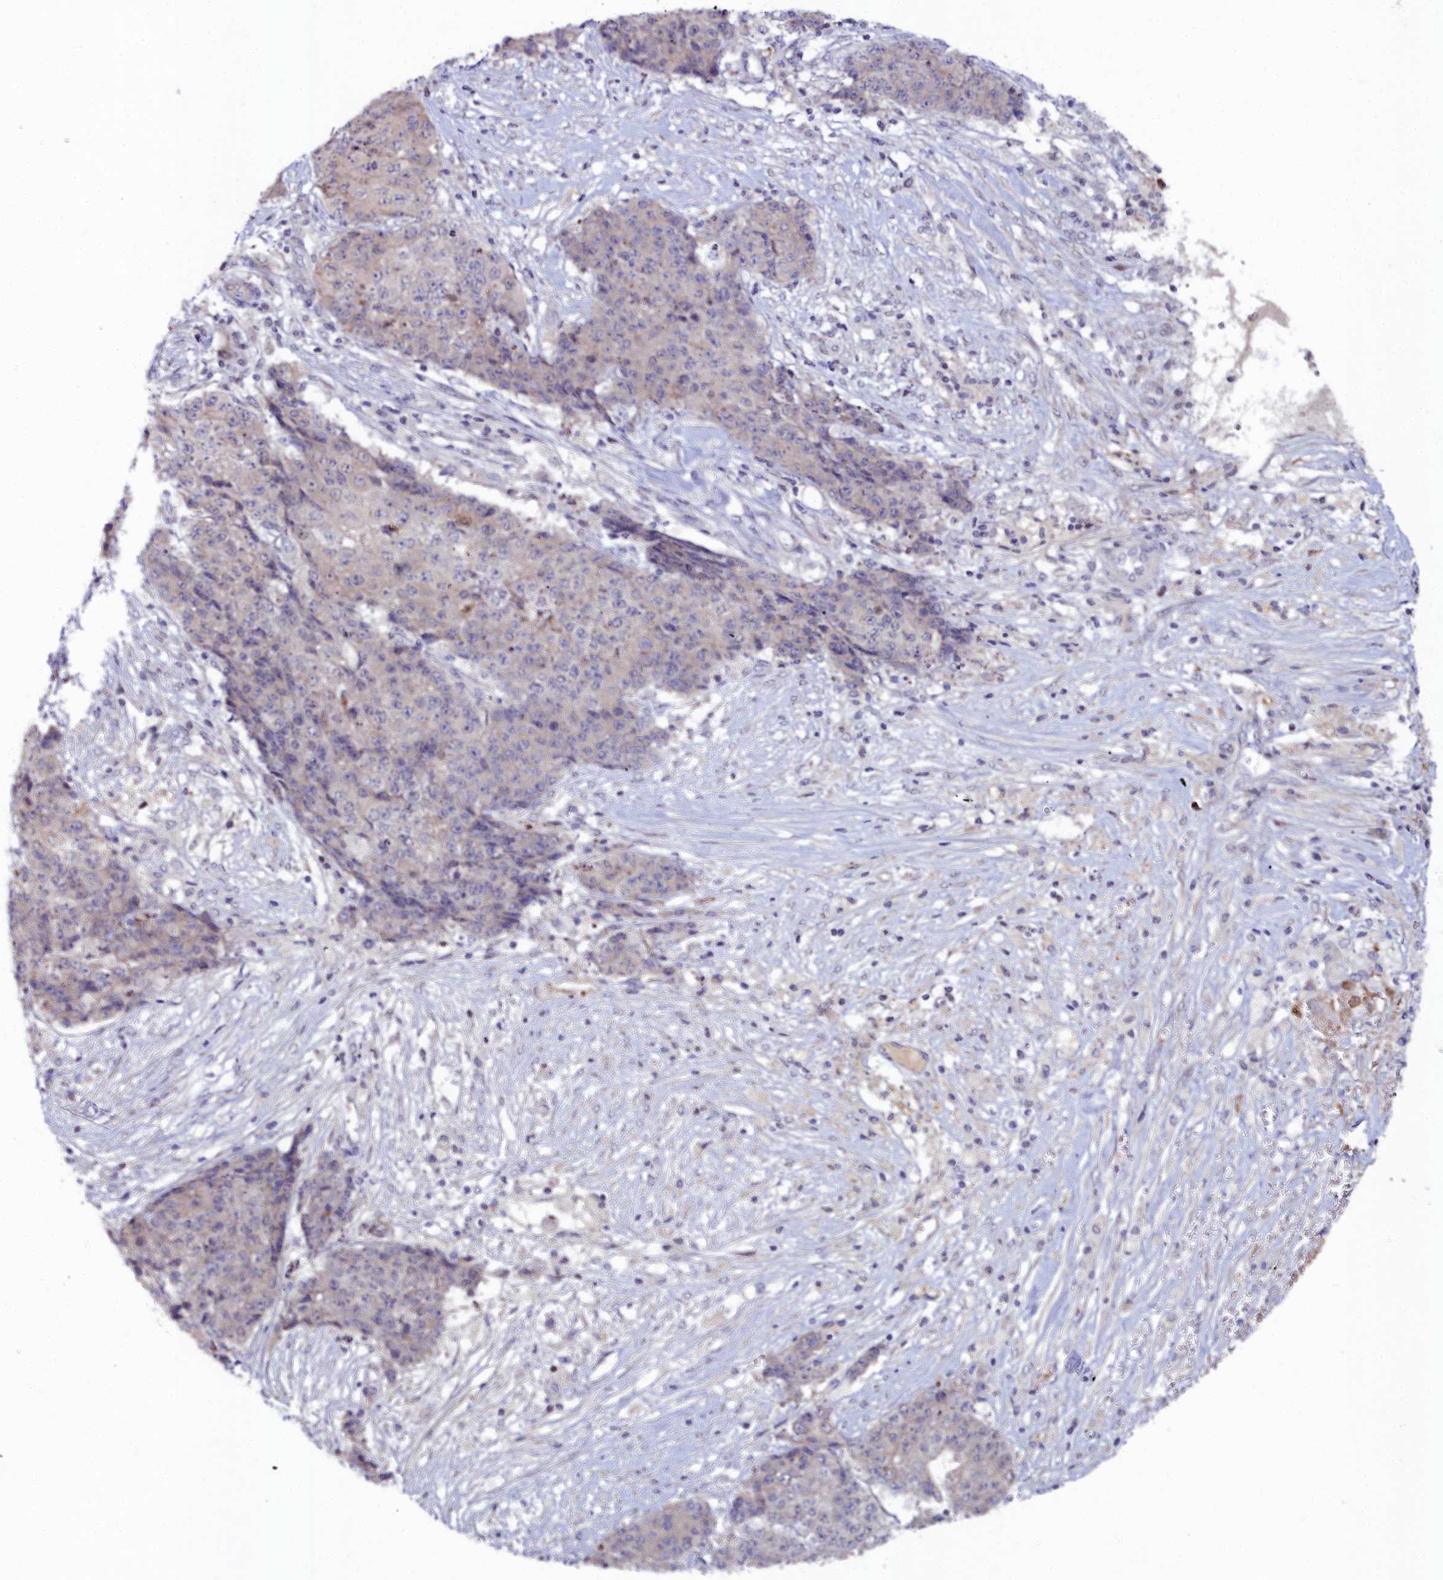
{"staining": {"intensity": "negative", "quantity": "none", "location": "none"}, "tissue": "ovarian cancer", "cell_type": "Tumor cells", "image_type": "cancer", "snomed": [{"axis": "morphology", "description": "Carcinoma, endometroid"}, {"axis": "topography", "description": "Ovary"}], "caption": "High power microscopy histopathology image of an immunohistochemistry histopathology image of endometroid carcinoma (ovarian), revealing no significant positivity in tumor cells. Nuclei are stained in blue.", "gene": "KCTD18", "patient": {"sex": "female", "age": 42}}